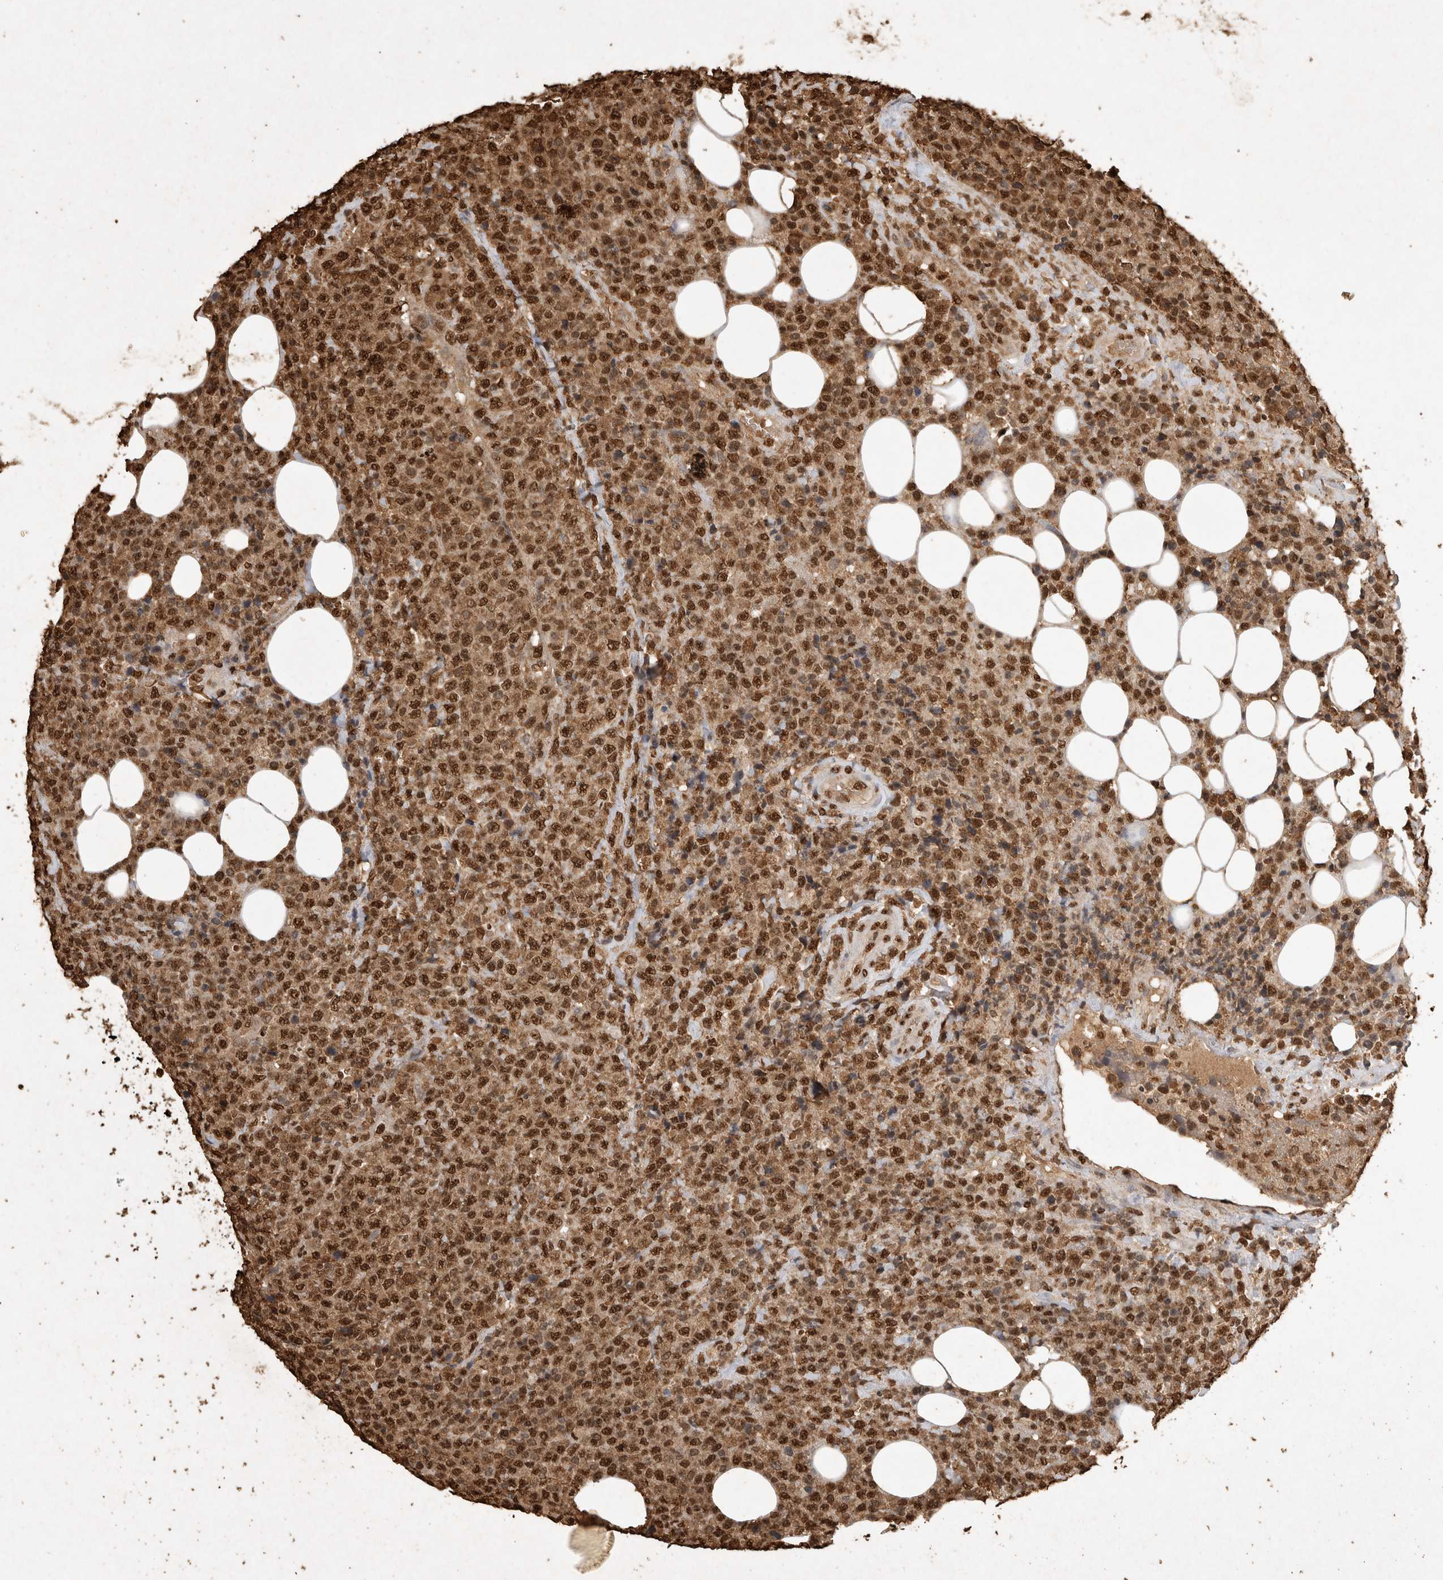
{"staining": {"intensity": "strong", "quantity": ">75%", "location": "cytoplasmic/membranous,nuclear"}, "tissue": "lymphoma", "cell_type": "Tumor cells", "image_type": "cancer", "snomed": [{"axis": "morphology", "description": "Malignant lymphoma, non-Hodgkin's type, High grade"}, {"axis": "topography", "description": "Lymph node"}], "caption": "Tumor cells show high levels of strong cytoplasmic/membranous and nuclear positivity in approximately >75% of cells in lymphoma.", "gene": "OAS2", "patient": {"sex": "male", "age": 13}}